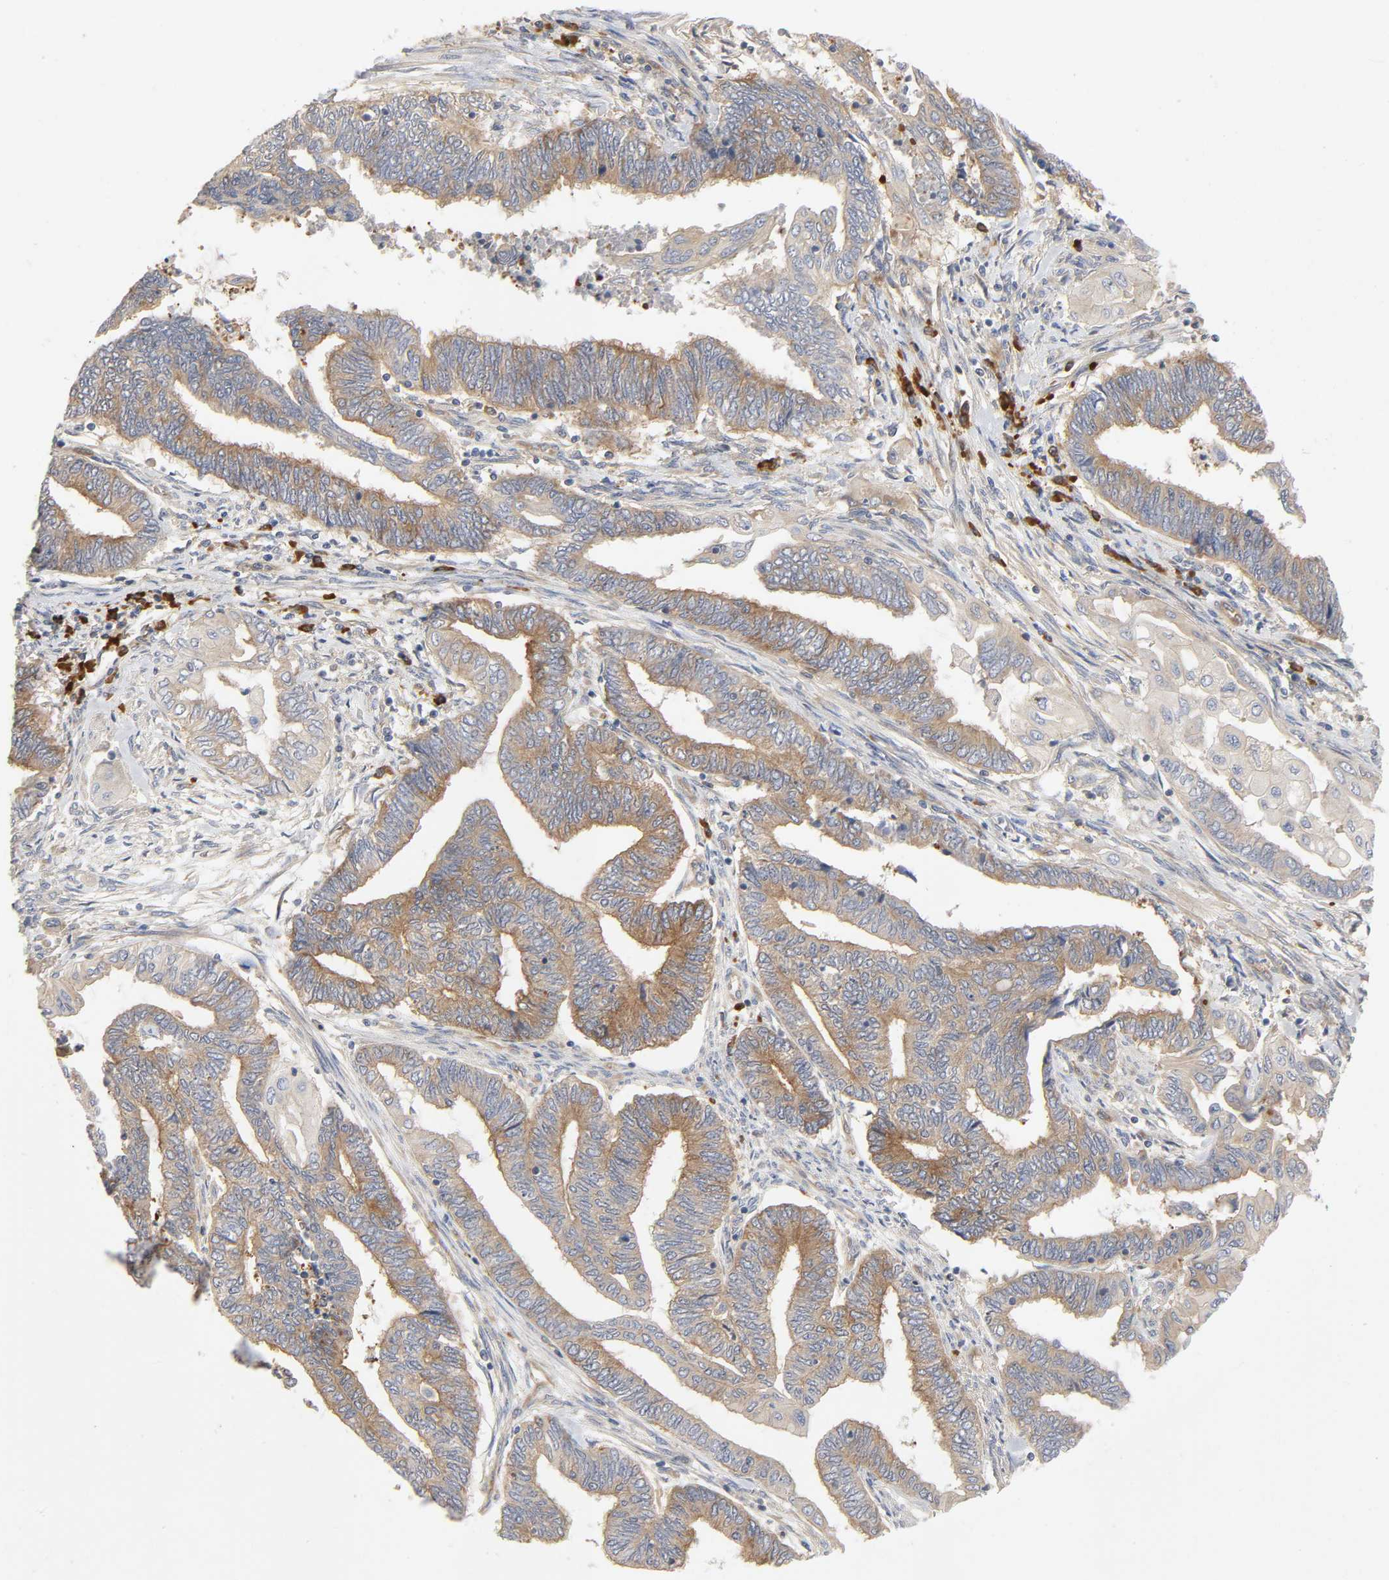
{"staining": {"intensity": "weak", "quantity": ">75%", "location": "cytoplasmic/membranous"}, "tissue": "endometrial cancer", "cell_type": "Tumor cells", "image_type": "cancer", "snomed": [{"axis": "morphology", "description": "Adenocarcinoma, NOS"}, {"axis": "topography", "description": "Uterus"}, {"axis": "topography", "description": "Endometrium"}], "caption": "Endometrial adenocarcinoma was stained to show a protein in brown. There is low levels of weak cytoplasmic/membranous expression in about >75% of tumor cells. (DAB (3,3'-diaminobenzidine) IHC with brightfield microscopy, high magnification).", "gene": "SCHIP1", "patient": {"sex": "female", "age": 70}}